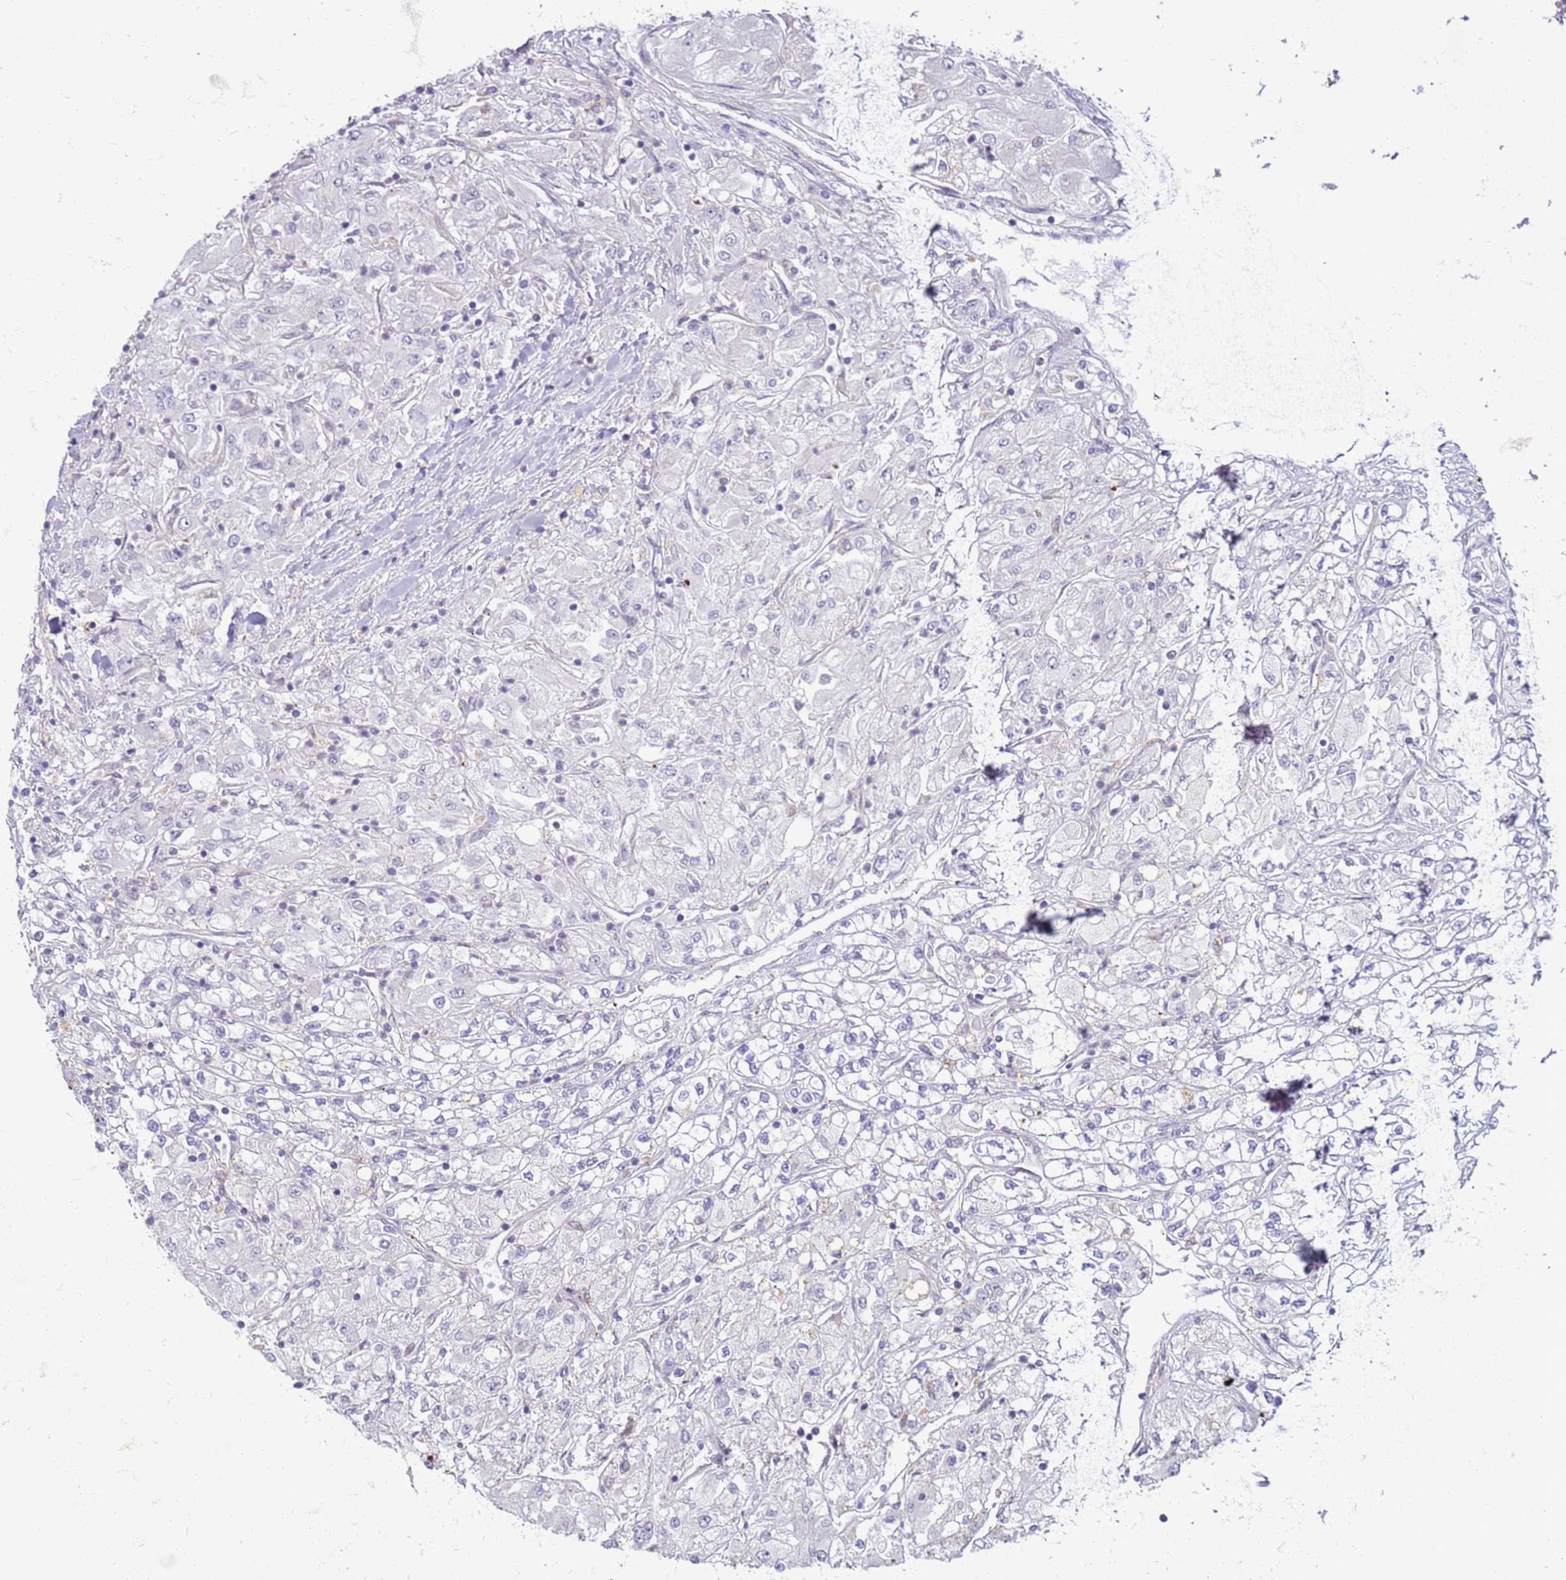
{"staining": {"intensity": "negative", "quantity": "none", "location": "none"}, "tissue": "renal cancer", "cell_type": "Tumor cells", "image_type": "cancer", "snomed": [{"axis": "morphology", "description": "Adenocarcinoma, NOS"}, {"axis": "topography", "description": "Kidney"}], "caption": "An immunohistochemistry photomicrograph of renal cancer (adenocarcinoma) is shown. There is no staining in tumor cells of renal cancer (adenocarcinoma).", "gene": "SLC15A3", "patient": {"sex": "male", "age": 80}}